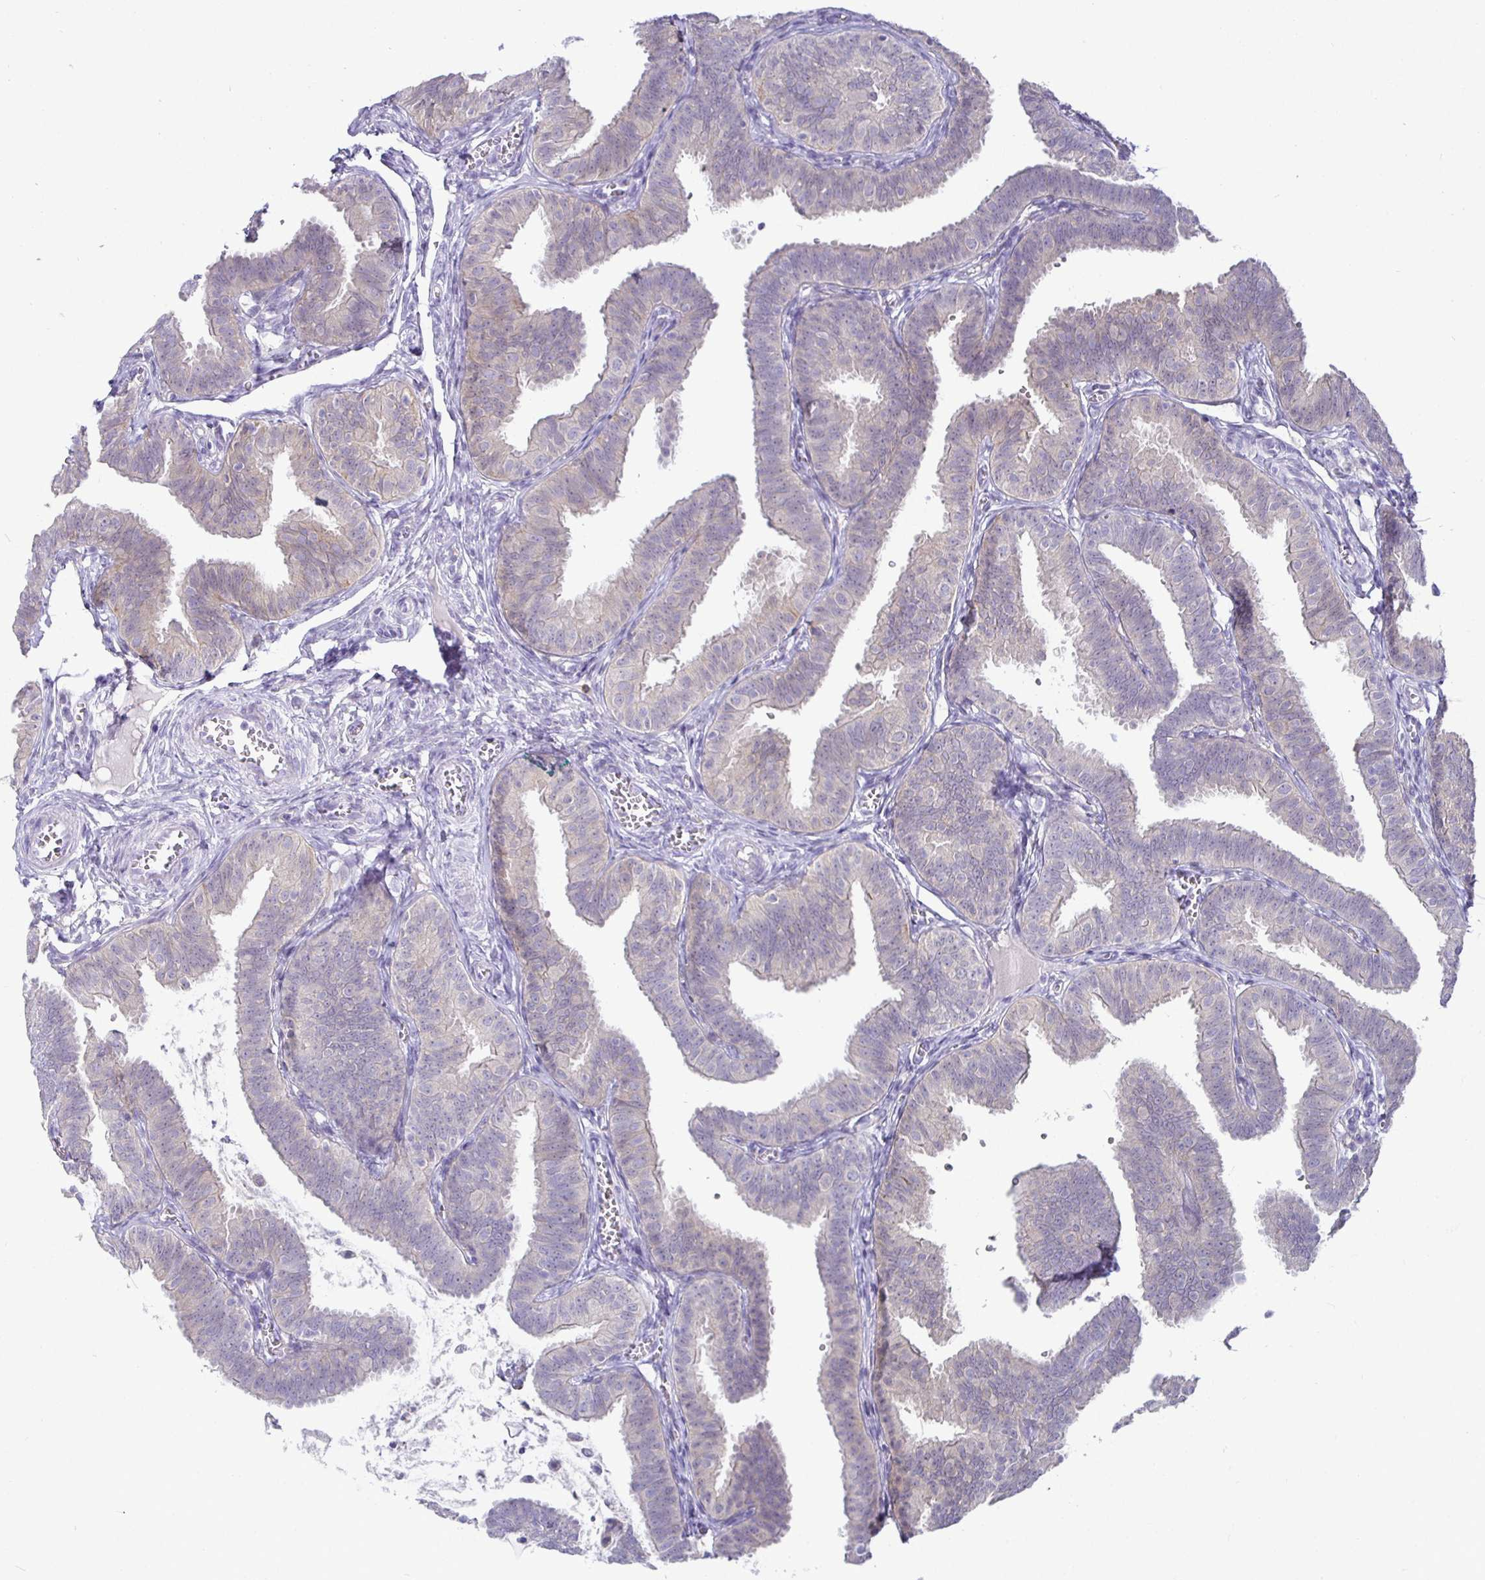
{"staining": {"intensity": "weak", "quantity": "<25%", "location": "cytoplasmic/membranous"}, "tissue": "fallopian tube", "cell_type": "Glandular cells", "image_type": "normal", "snomed": [{"axis": "morphology", "description": "Normal tissue, NOS"}, {"axis": "topography", "description": "Fallopian tube"}], "caption": "IHC histopathology image of unremarkable fallopian tube stained for a protein (brown), which reveals no staining in glandular cells. Brightfield microscopy of IHC stained with DAB (3,3'-diaminobenzidine) (brown) and hematoxylin (blue), captured at high magnification.", "gene": "SIRPA", "patient": {"sex": "female", "age": 25}}